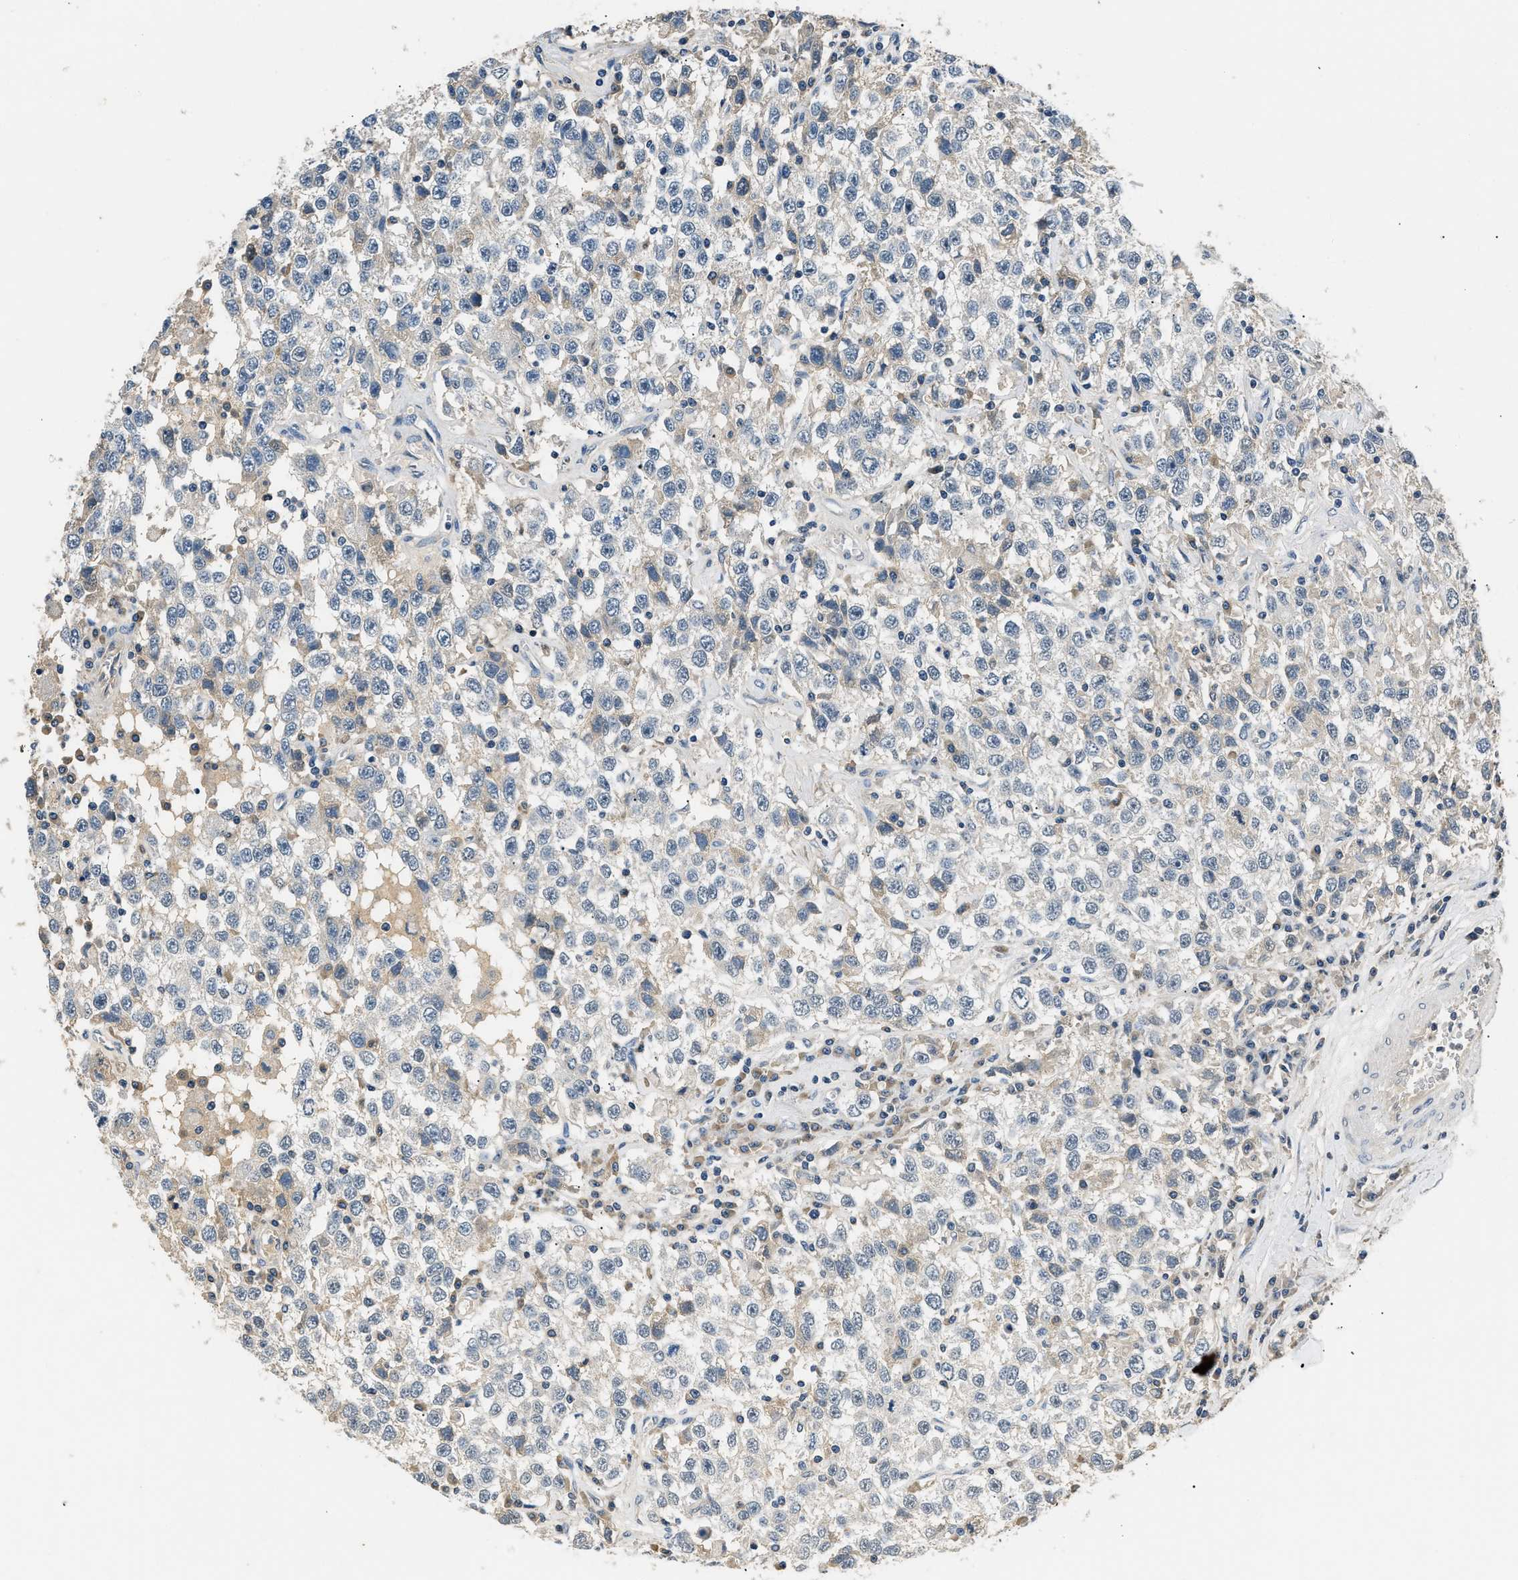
{"staining": {"intensity": "negative", "quantity": "none", "location": "none"}, "tissue": "testis cancer", "cell_type": "Tumor cells", "image_type": "cancer", "snomed": [{"axis": "morphology", "description": "Seminoma, NOS"}, {"axis": "topography", "description": "Testis"}], "caption": "IHC of testis seminoma exhibits no staining in tumor cells.", "gene": "INHA", "patient": {"sex": "male", "age": 41}}